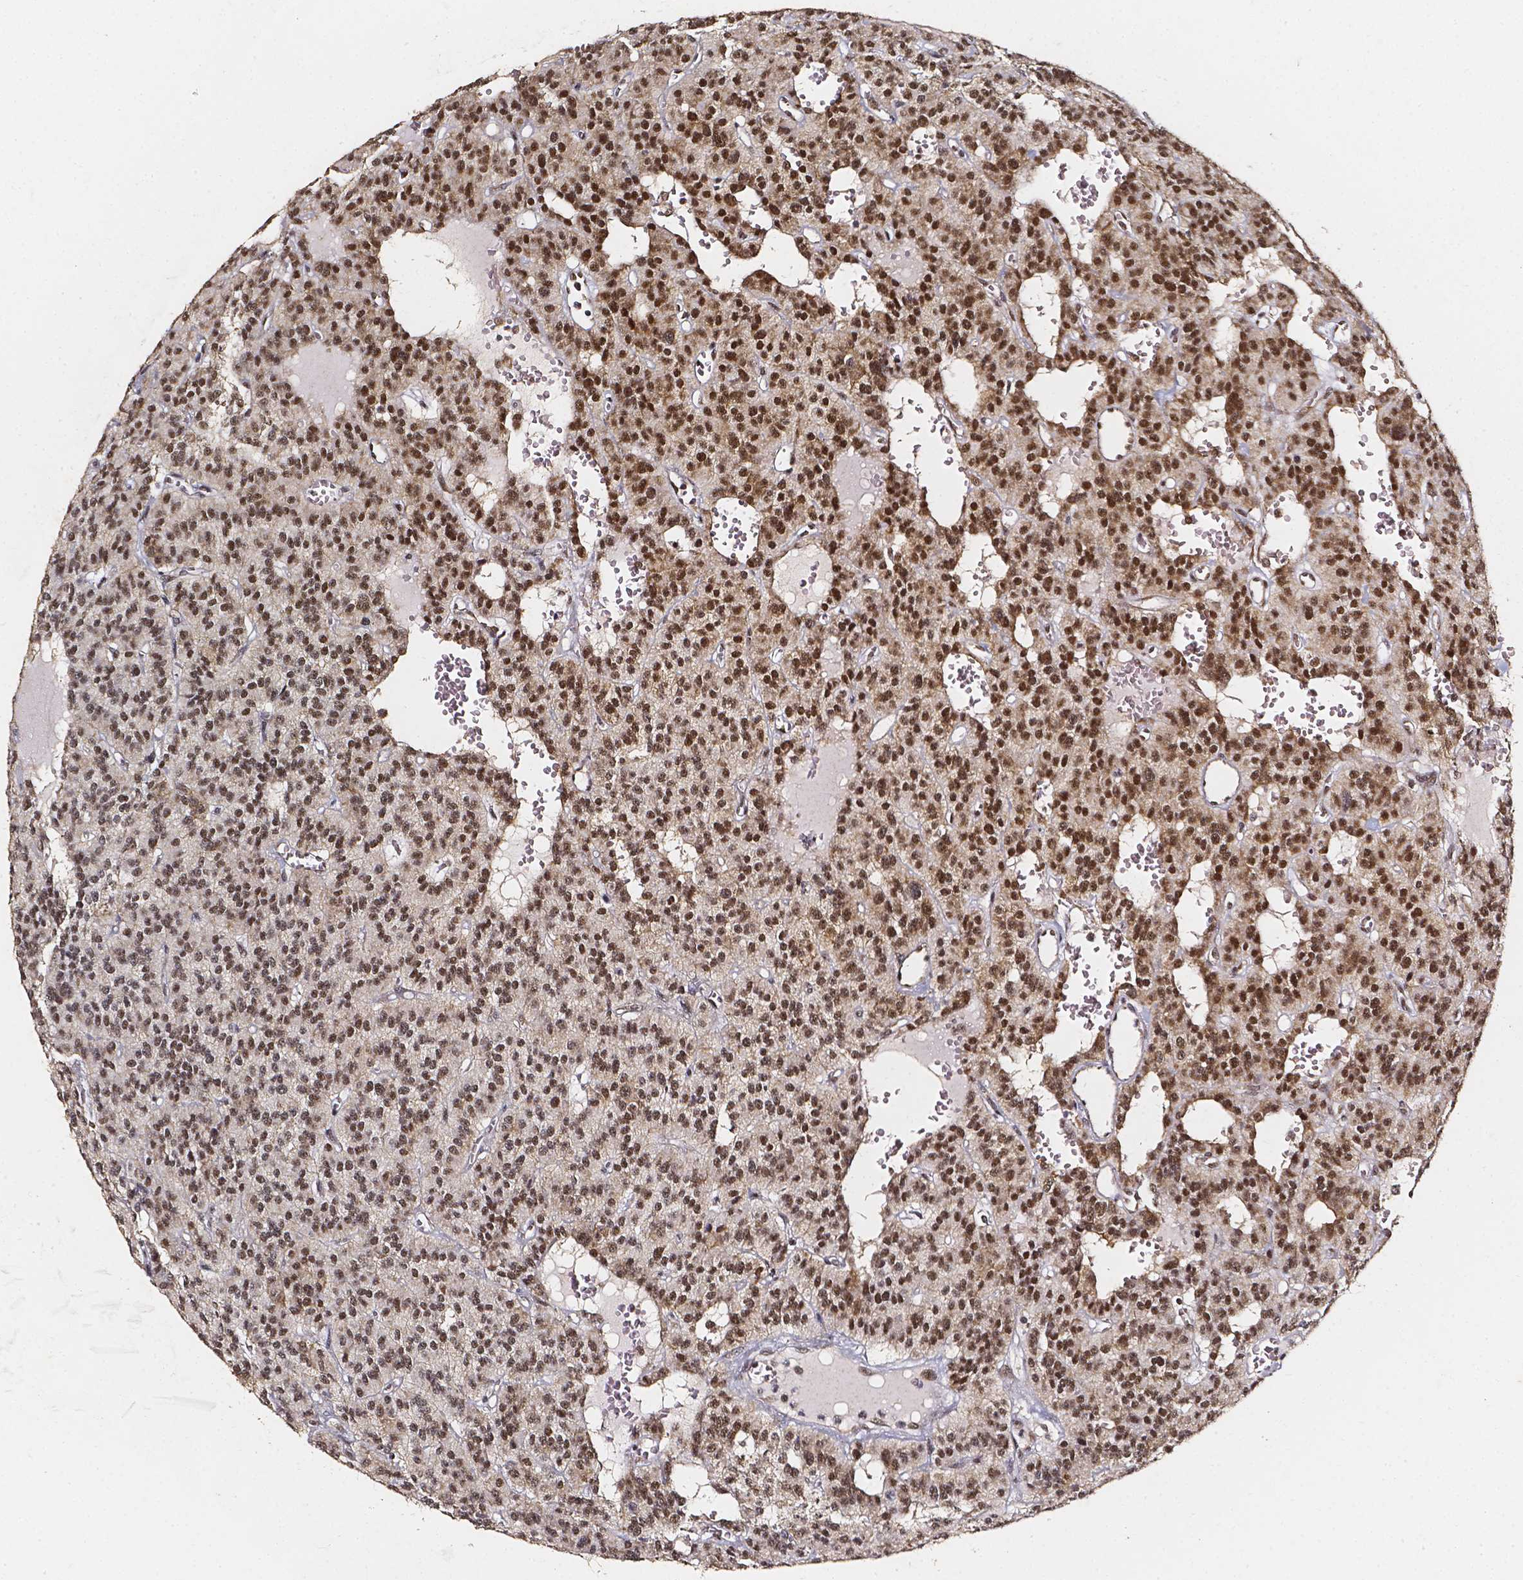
{"staining": {"intensity": "strong", "quantity": ">75%", "location": "cytoplasmic/membranous,nuclear"}, "tissue": "carcinoid", "cell_type": "Tumor cells", "image_type": "cancer", "snomed": [{"axis": "morphology", "description": "Carcinoid, malignant, NOS"}, {"axis": "topography", "description": "Lung"}], "caption": "IHC (DAB) staining of carcinoid demonstrates strong cytoplasmic/membranous and nuclear protein positivity in approximately >75% of tumor cells.", "gene": "SMN1", "patient": {"sex": "female", "age": 71}}